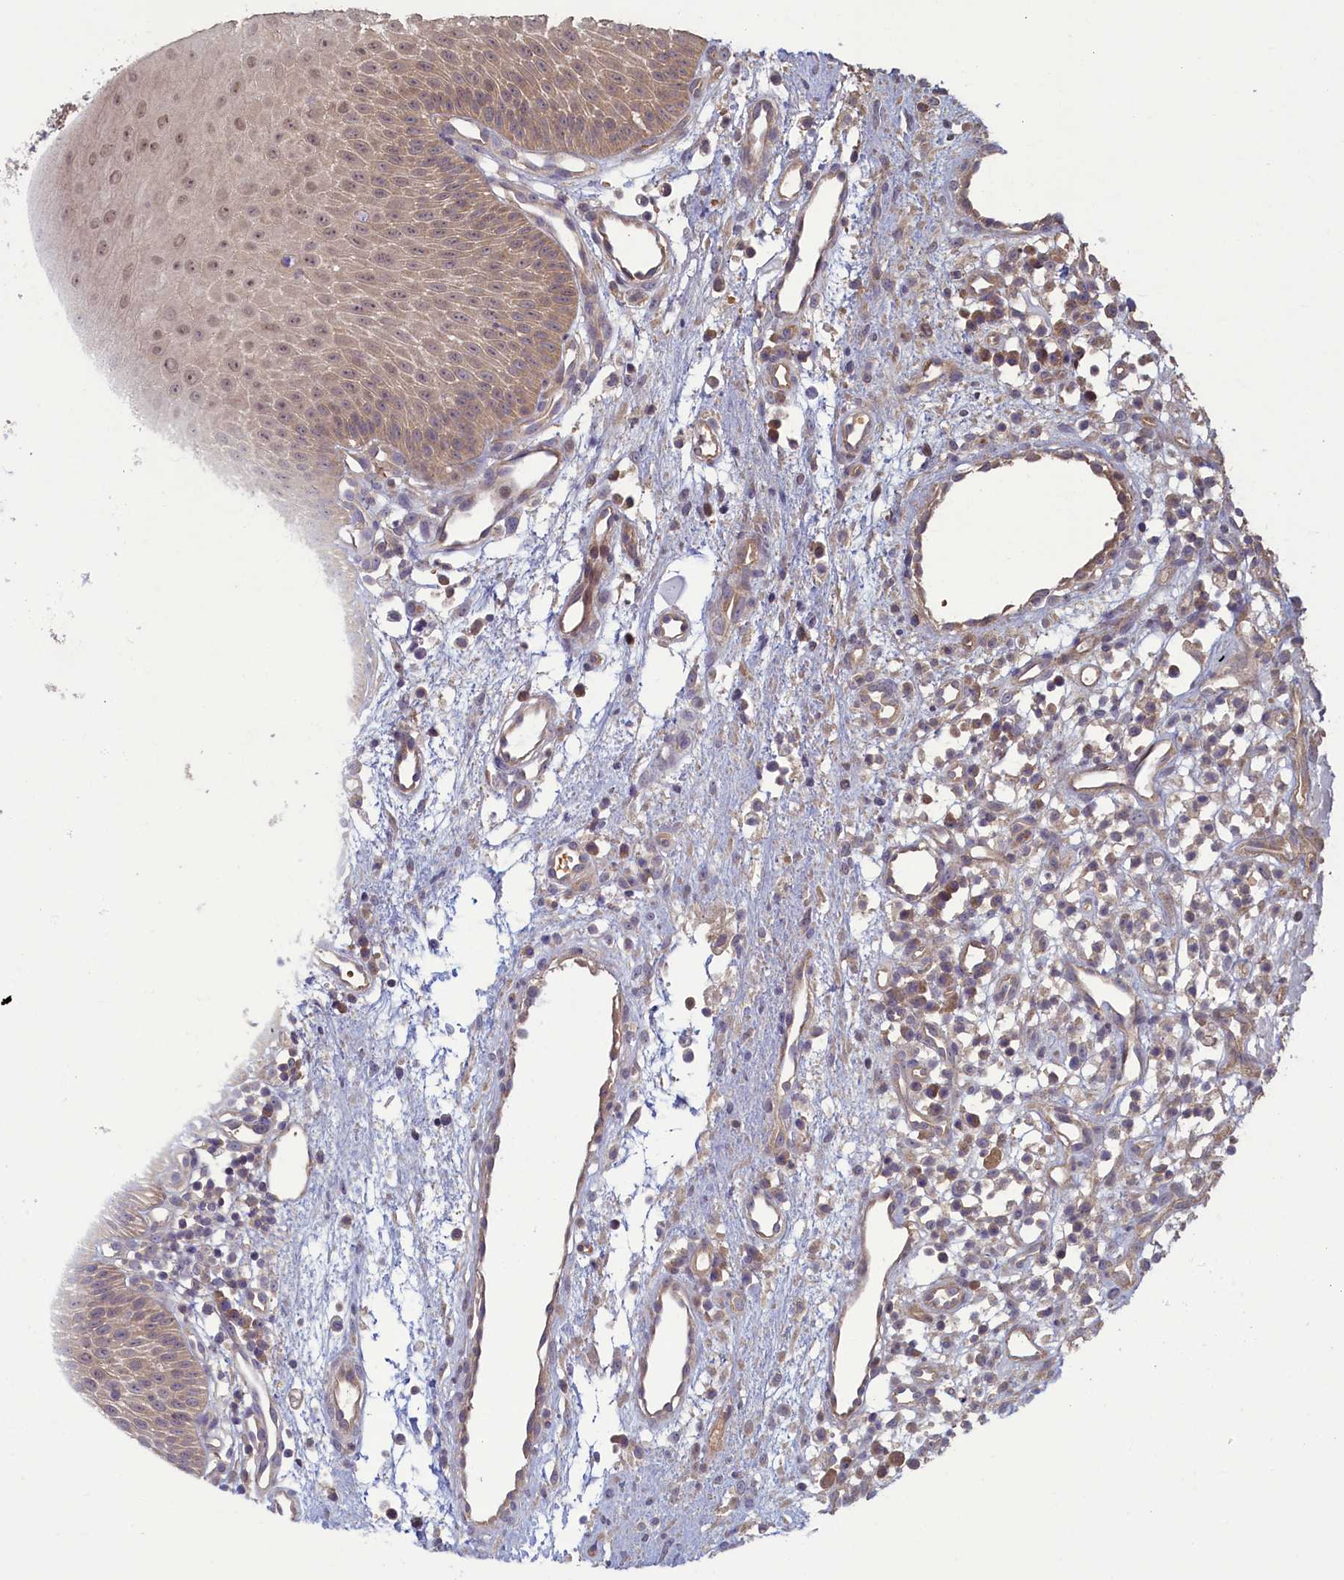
{"staining": {"intensity": "moderate", "quantity": ">75%", "location": "cytoplasmic/membranous,nuclear"}, "tissue": "oral mucosa", "cell_type": "Squamous epithelial cells", "image_type": "normal", "snomed": [{"axis": "morphology", "description": "Normal tissue, NOS"}, {"axis": "topography", "description": "Oral tissue"}], "caption": "Immunohistochemistry (IHC) photomicrograph of unremarkable human oral mucosa stained for a protein (brown), which reveals medium levels of moderate cytoplasmic/membranous,nuclear staining in approximately >75% of squamous epithelial cells.", "gene": "CIAO2B", "patient": {"sex": "female", "age": 13}}